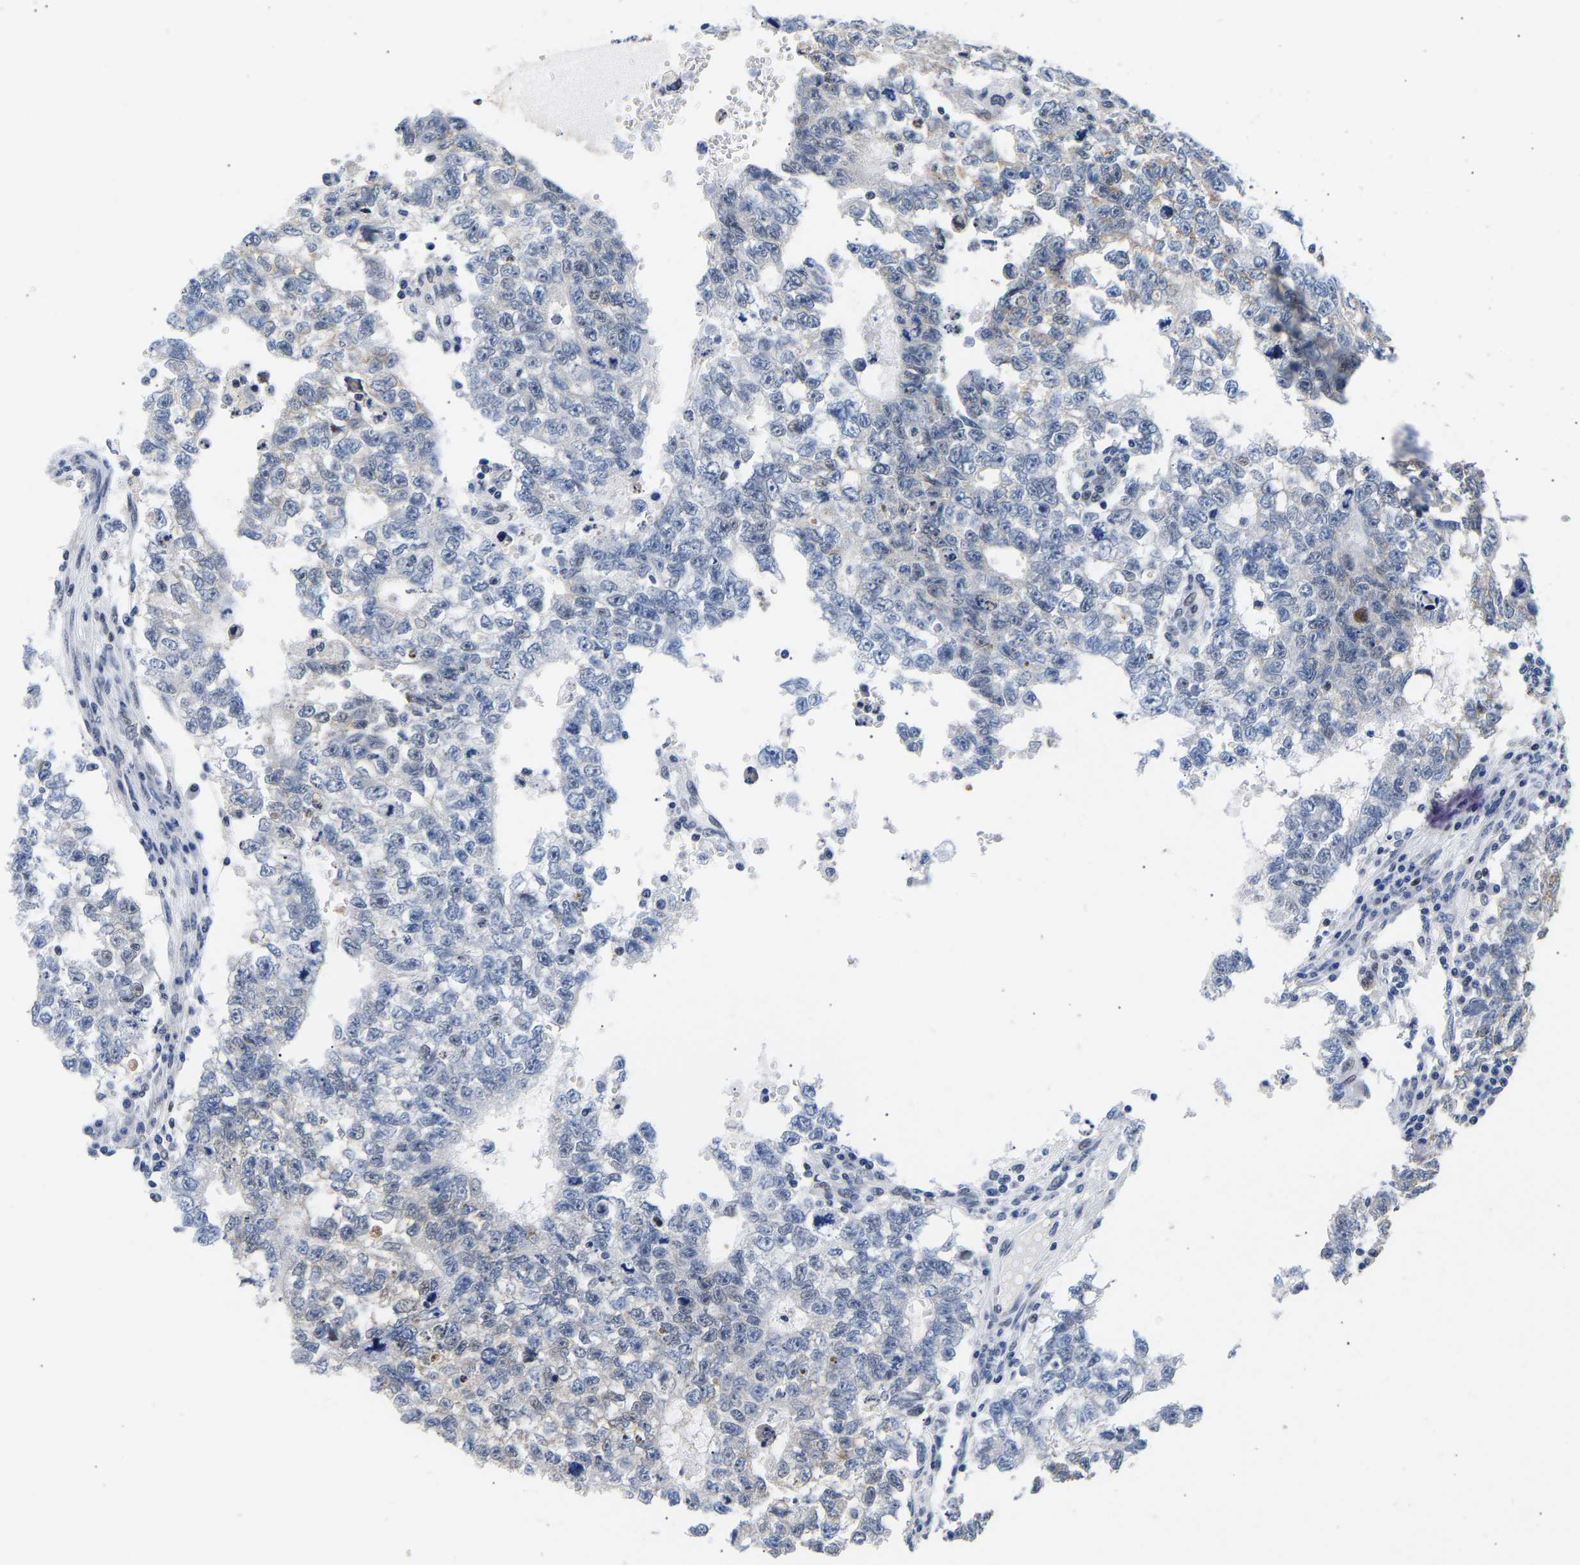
{"staining": {"intensity": "negative", "quantity": "none", "location": "none"}, "tissue": "testis cancer", "cell_type": "Tumor cells", "image_type": "cancer", "snomed": [{"axis": "morphology", "description": "Seminoma, NOS"}, {"axis": "morphology", "description": "Carcinoma, Embryonal, NOS"}, {"axis": "topography", "description": "Testis"}], "caption": "Tumor cells show no significant protein positivity in seminoma (testis).", "gene": "PTRHD1", "patient": {"sex": "male", "age": 38}}